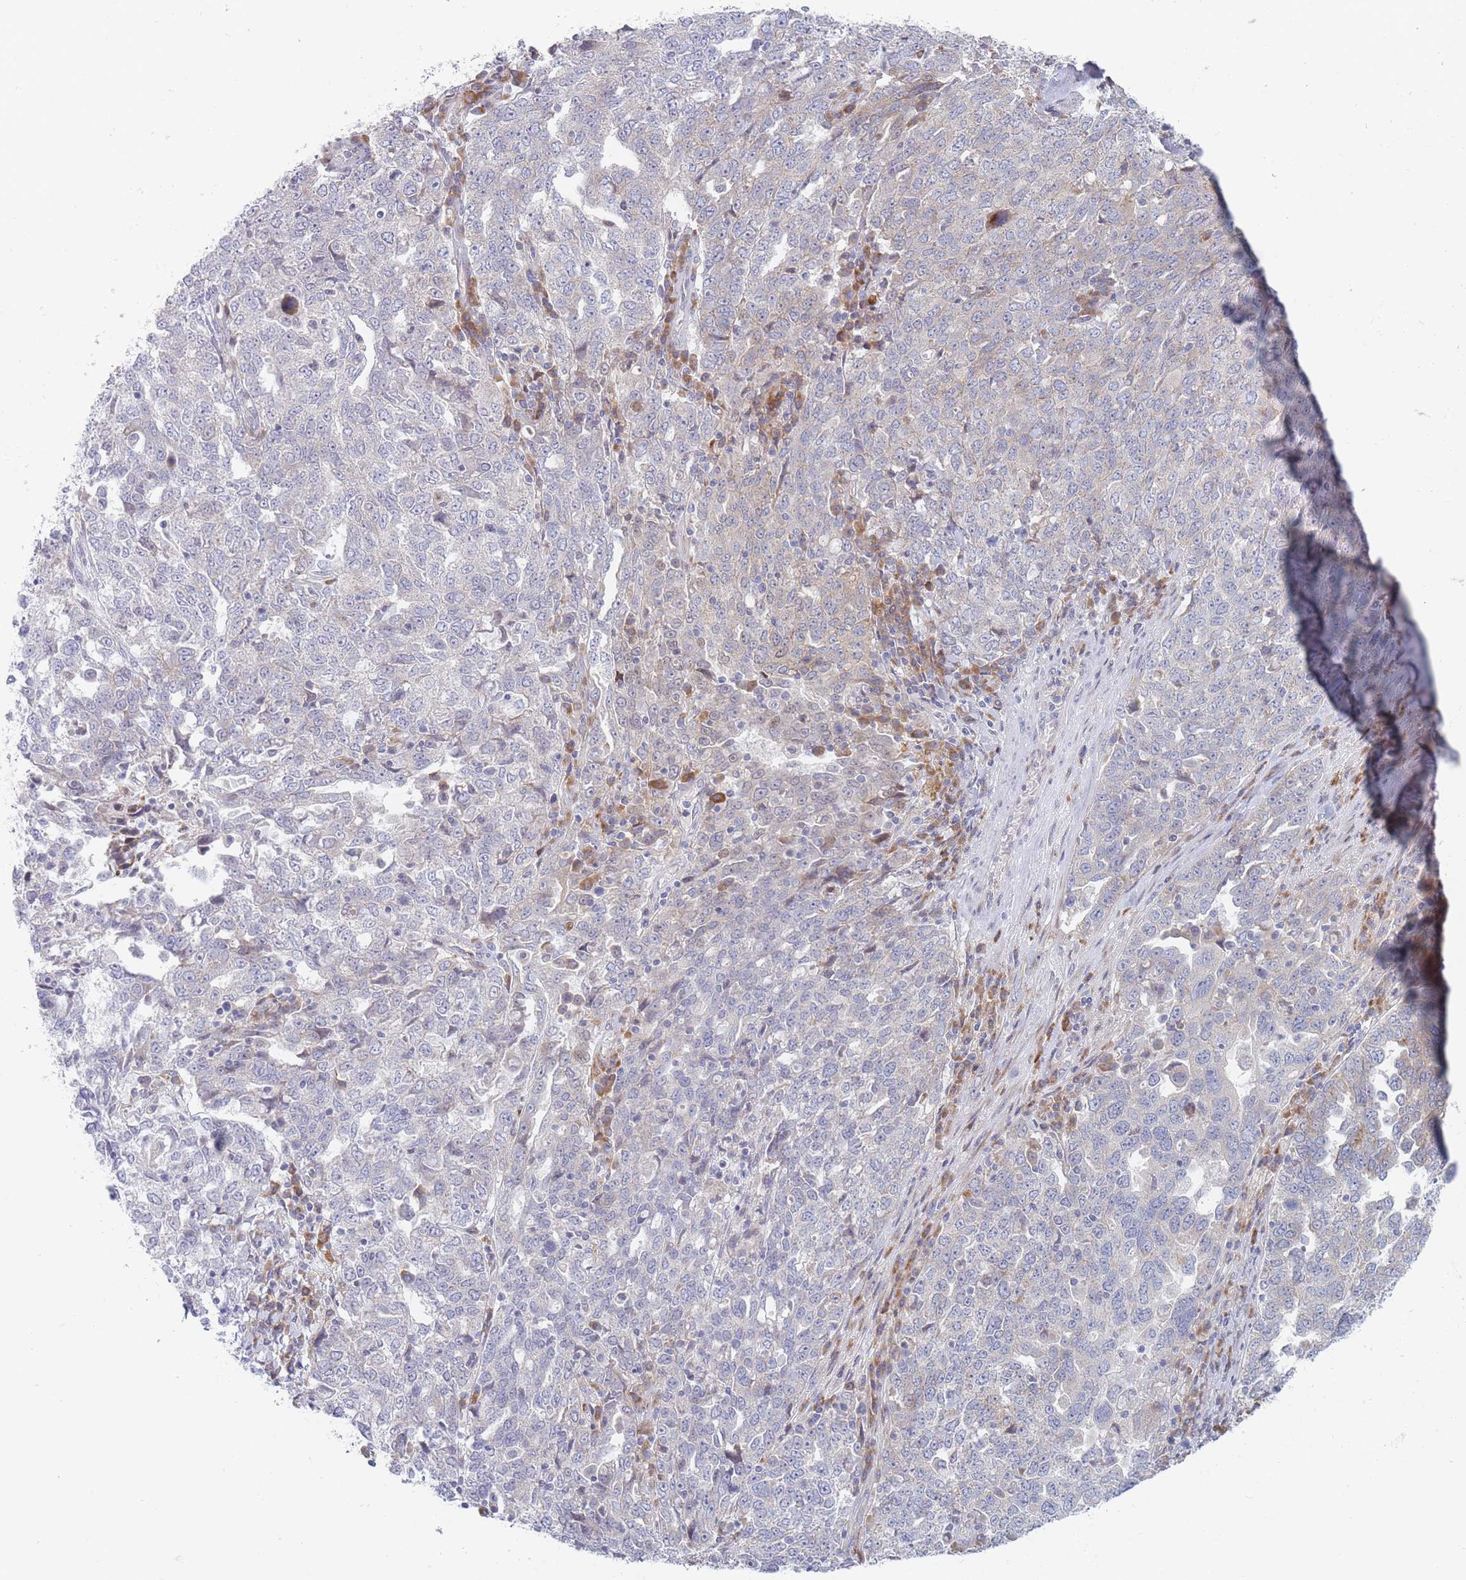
{"staining": {"intensity": "negative", "quantity": "none", "location": "none"}, "tissue": "ovarian cancer", "cell_type": "Tumor cells", "image_type": "cancer", "snomed": [{"axis": "morphology", "description": "Carcinoma, endometroid"}, {"axis": "topography", "description": "Ovary"}], "caption": "Ovarian cancer (endometroid carcinoma) was stained to show a protein in brown. There is no significant expression in tumor cells.", "gene": "SPATS1", "patient": {"sex": "female", "age": 62}}